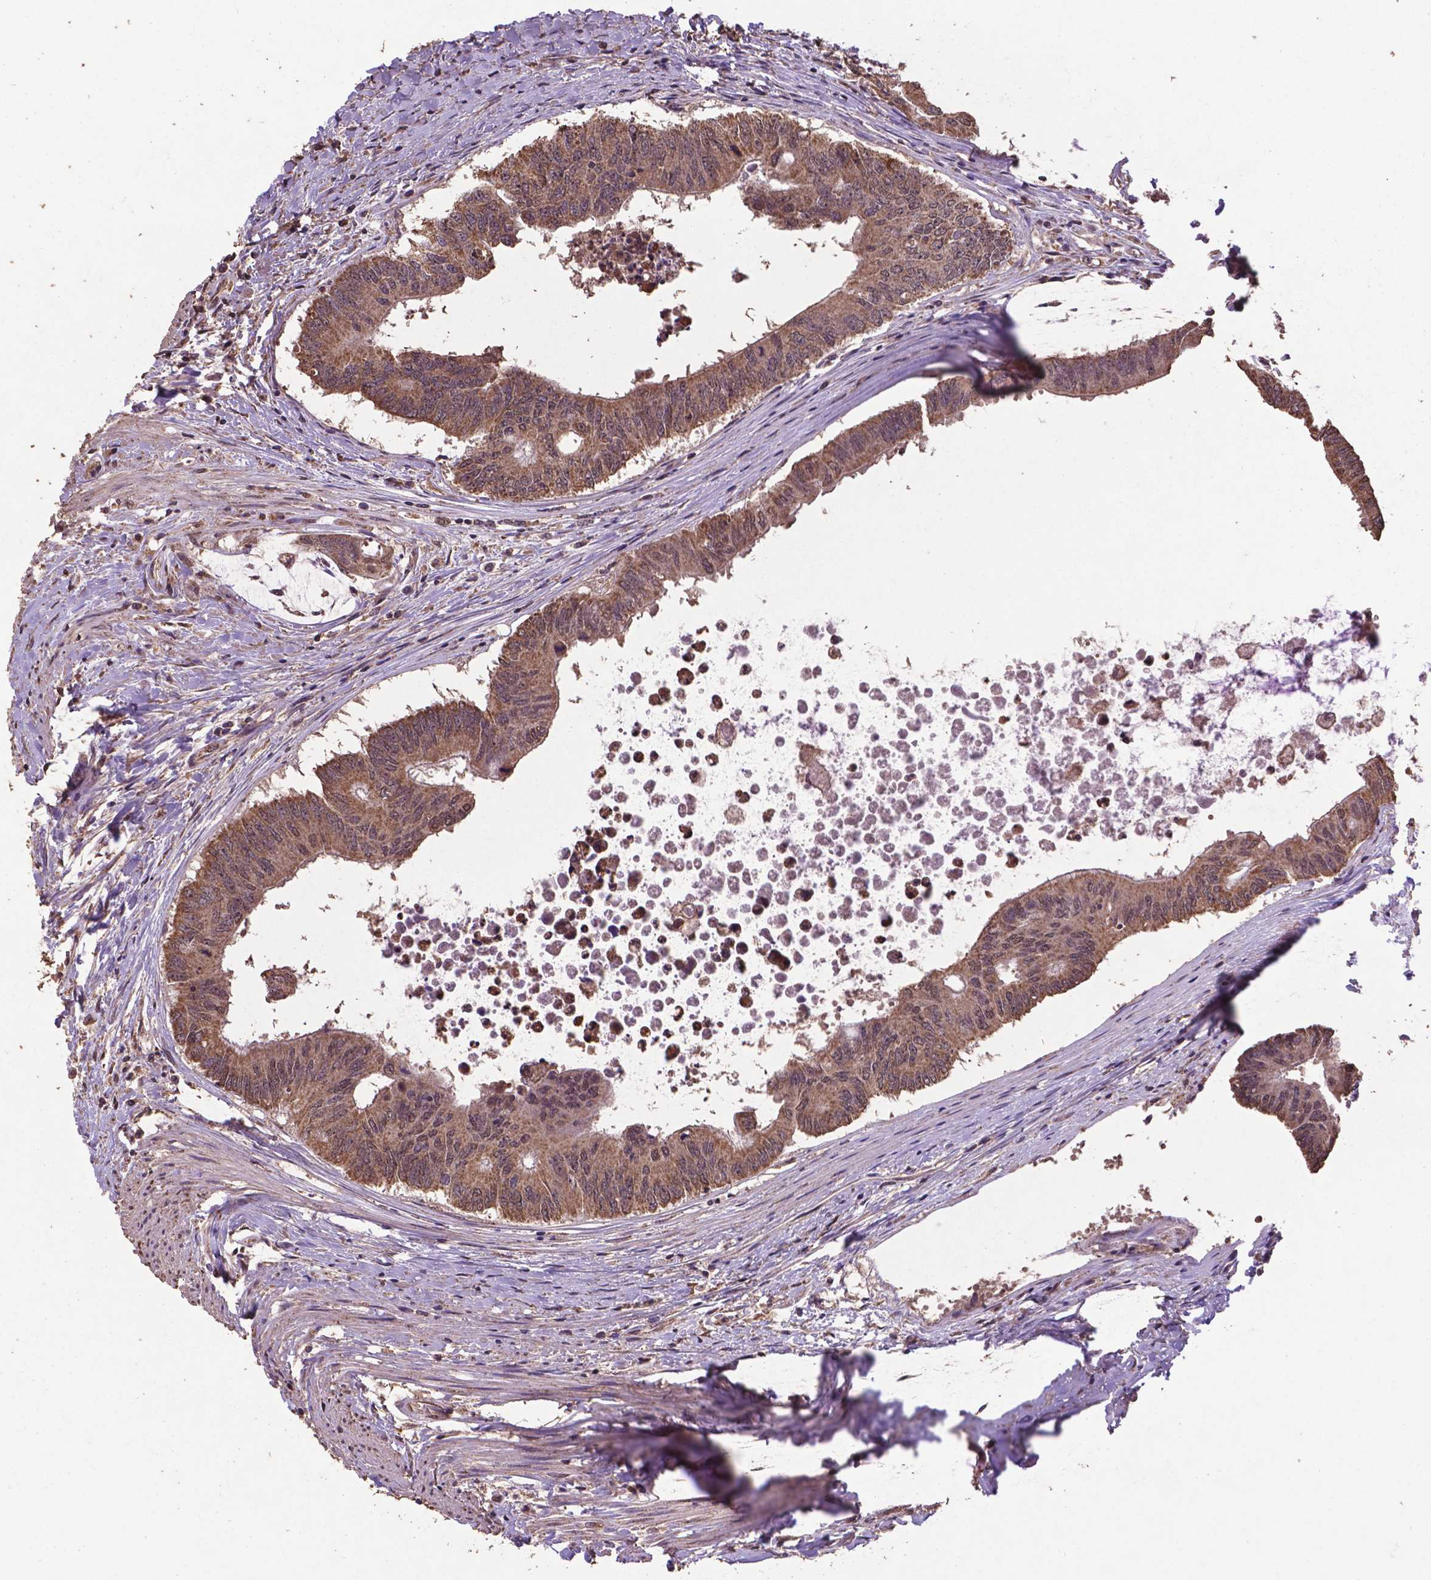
{"staining": {"intensity": "moderate", "quantity": ">75%", "location": "cytoplasmic/membranous,nuclear"}, "tissue": "colorectal cancer", "cell_type": "Tumor cells", "image_type": "cancer", "snomed": [{"axis": "morphology", "description": "Adenocarcinoma, NOS"}, {"axis": "topography", "description": "Rectum"}], "caption": "Immunohistochemical staining of colorectal cancer (adenocarcinoma) demonstrates moderate cytoplasmic/membranous and nuclear protein expression in approximately >75% of tumor cells.", "gene": "DCAF1", "patient": {"sex": "male", "age": 59}}